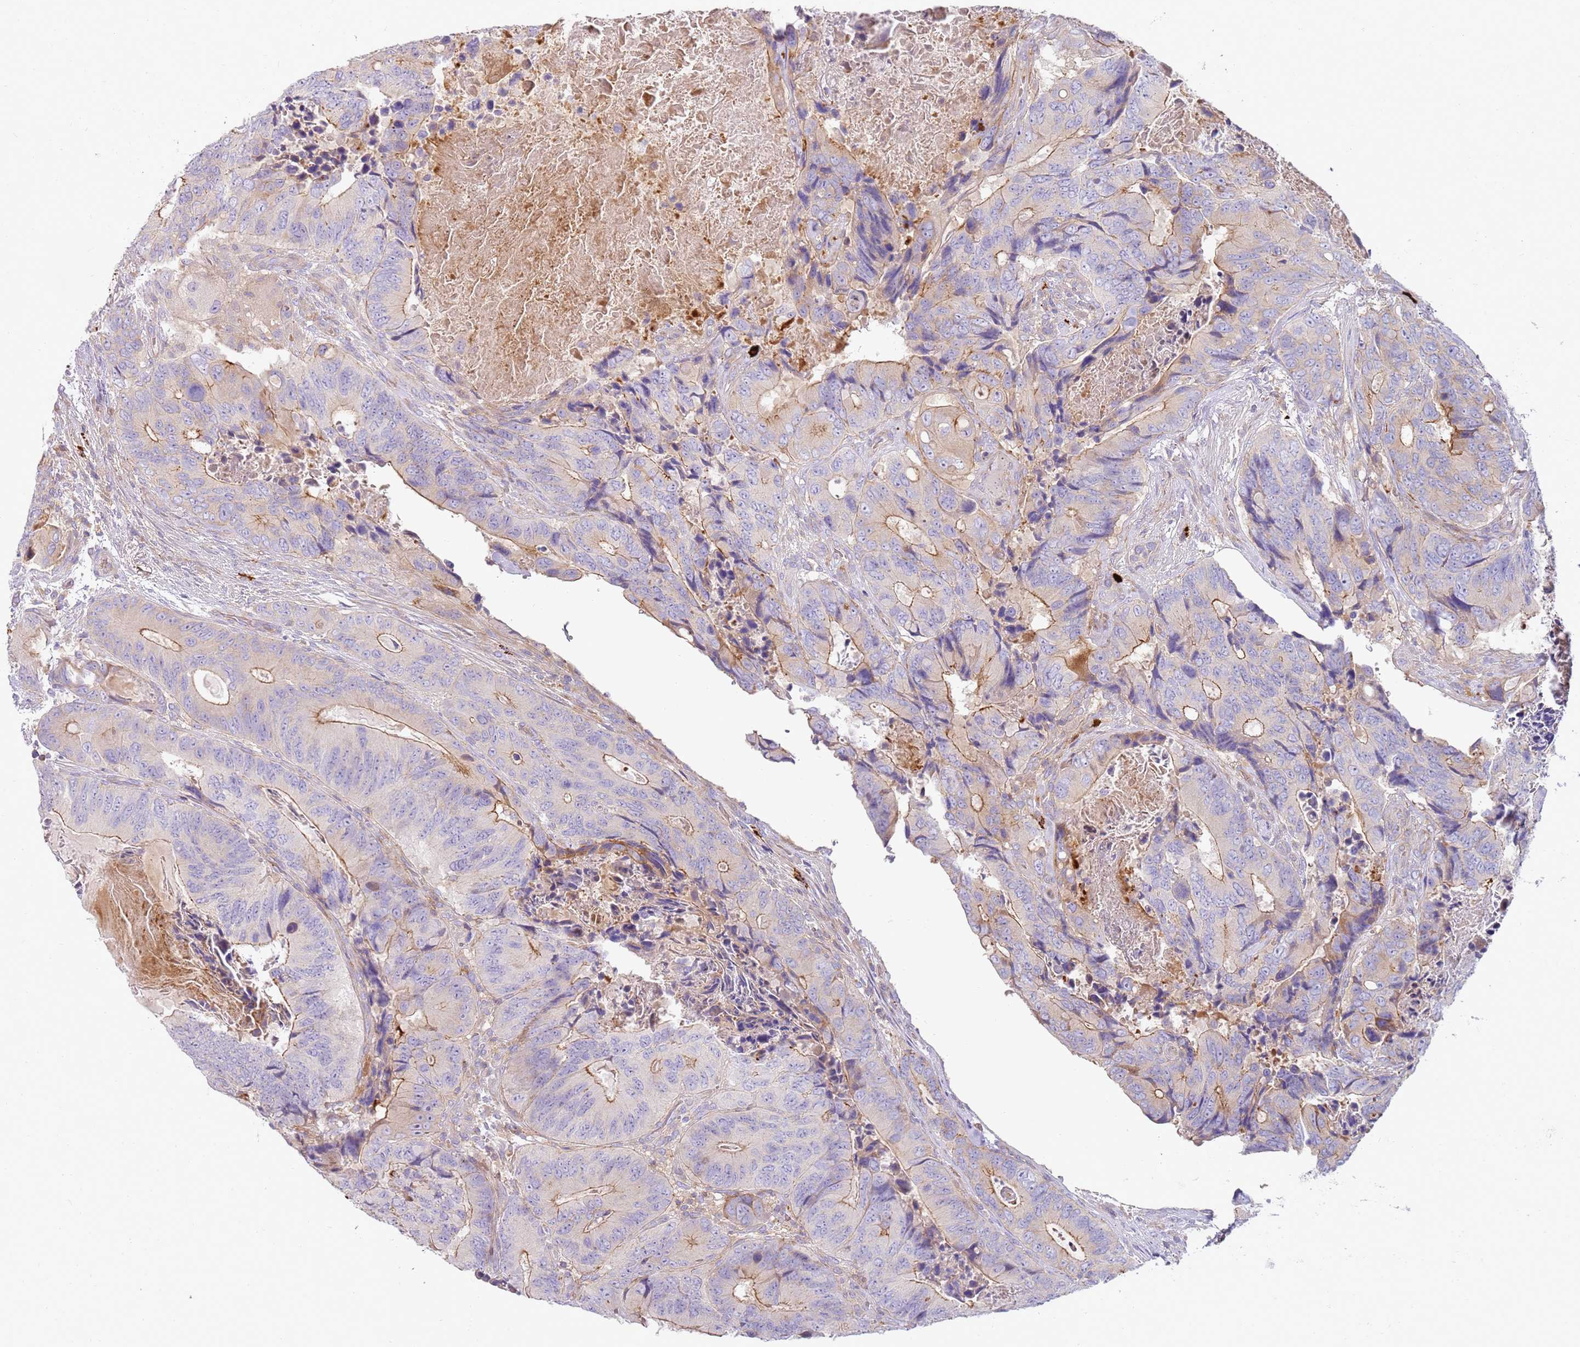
{"staining": {"intensity": "moderate", "quantity": "<25%", "location": "cytoplasmic/membranous"}, "tissue": "colorectal cancer", "cell_type": "Tumor cells", "image_type": "cancer", "snomed": [{"axis": "morphology", "description": "Adenocarcinoma, NOS"}, {"axis": "topography", "description": "Colon"}], "caption": "Immunohistochemical staining of adenocarcinoma (colorectal) exhibits moderate cytoplasmic/membranous protein expression in about <25% of tumor cells.", "gene": "FPR1", "patient": {"sex": "male", "age": 84}}